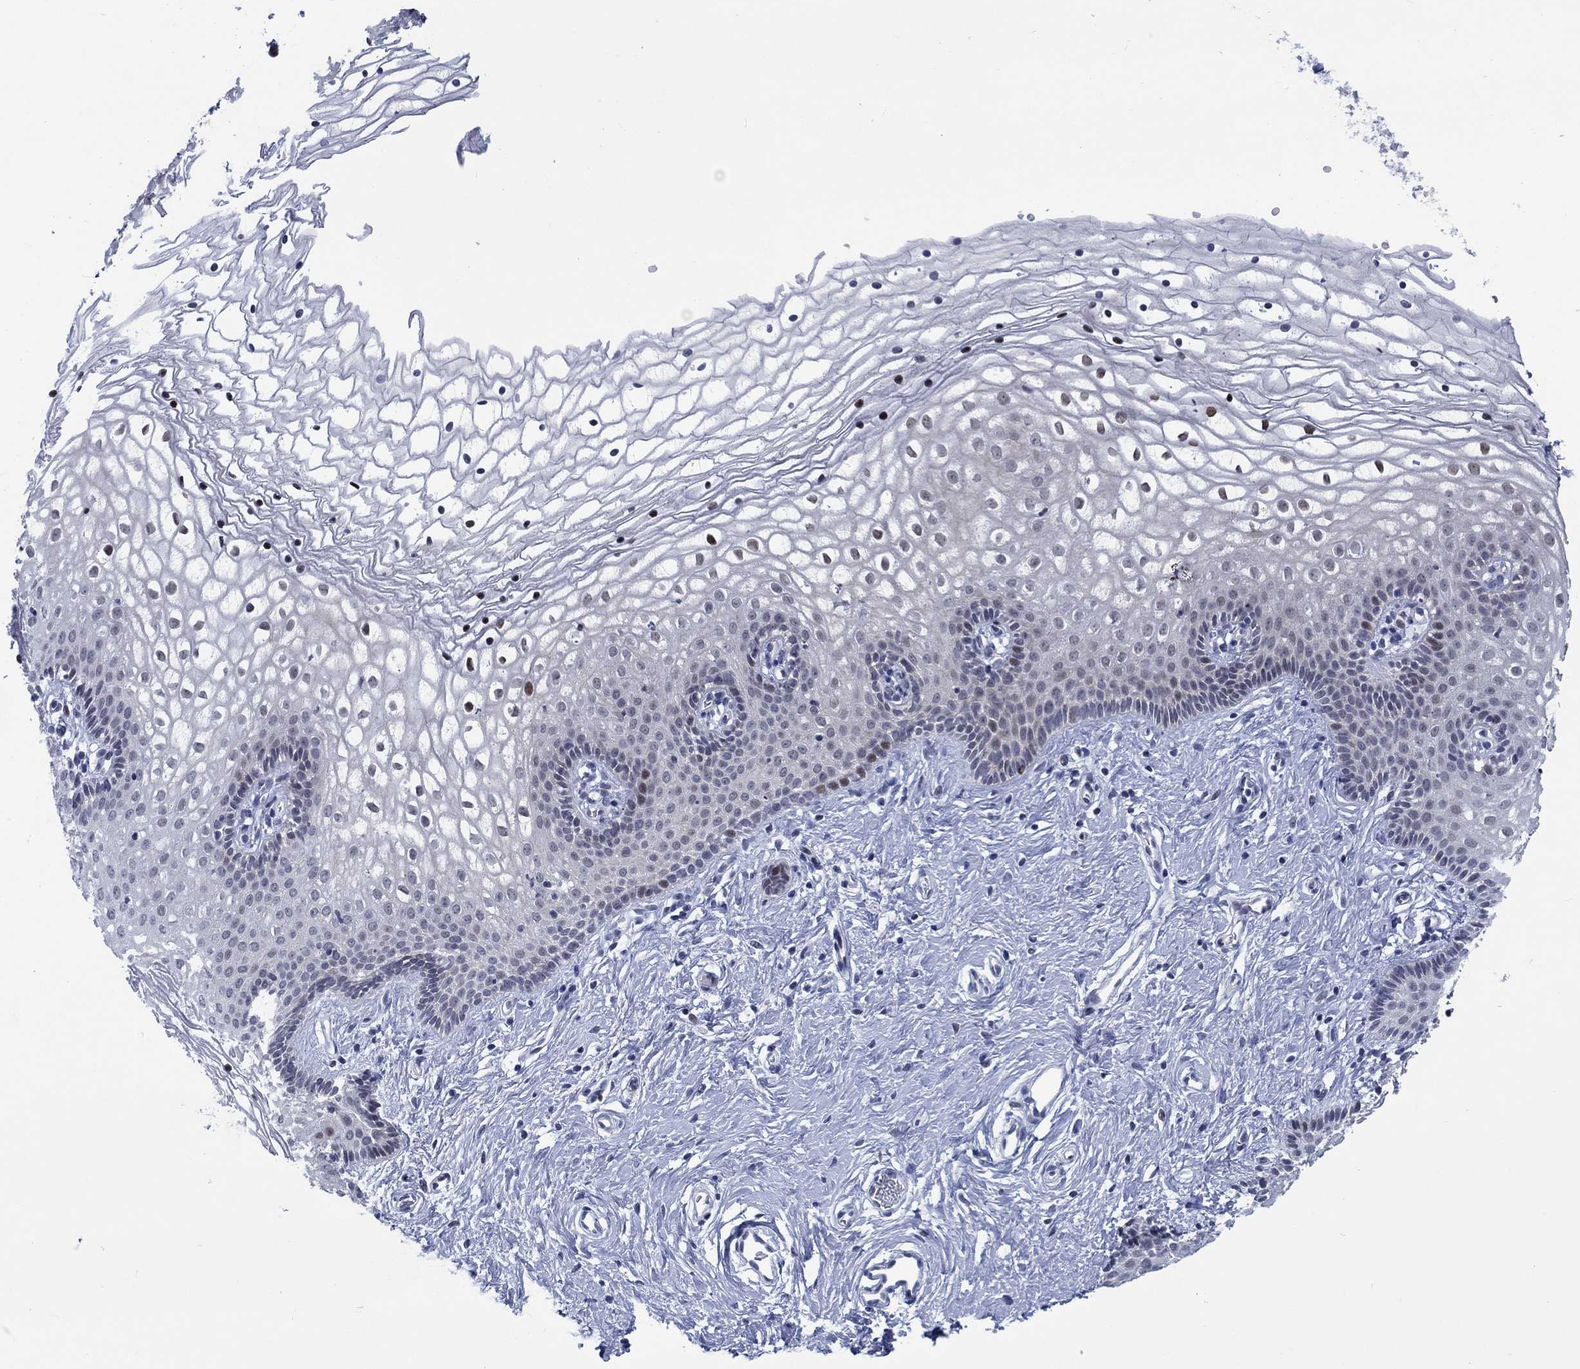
{"staining": {"intensity": "strong", "quantity": "<25%", "location": "nuclear"}, "tissue": "vagina", "cell_type": "Squamous epithelial cells", "image_type": "normal", "snomed": [{"axis": "morphology", "description": "Normal tissue, NOS"}, {"axis": "topography", "description": "Vagina"}], "caption": "Immunohistochemical staining of unremarkable vagina demonstrates medium levels of strong nuclear expression in about <25% of squamous epithelial cells. Using DAB (brown) and hematoxylin (blue) stains, captured at high magnification using brightfield microscopy.", "gene": "NEU3", "patient": {"sex": "female", "age": 36}}